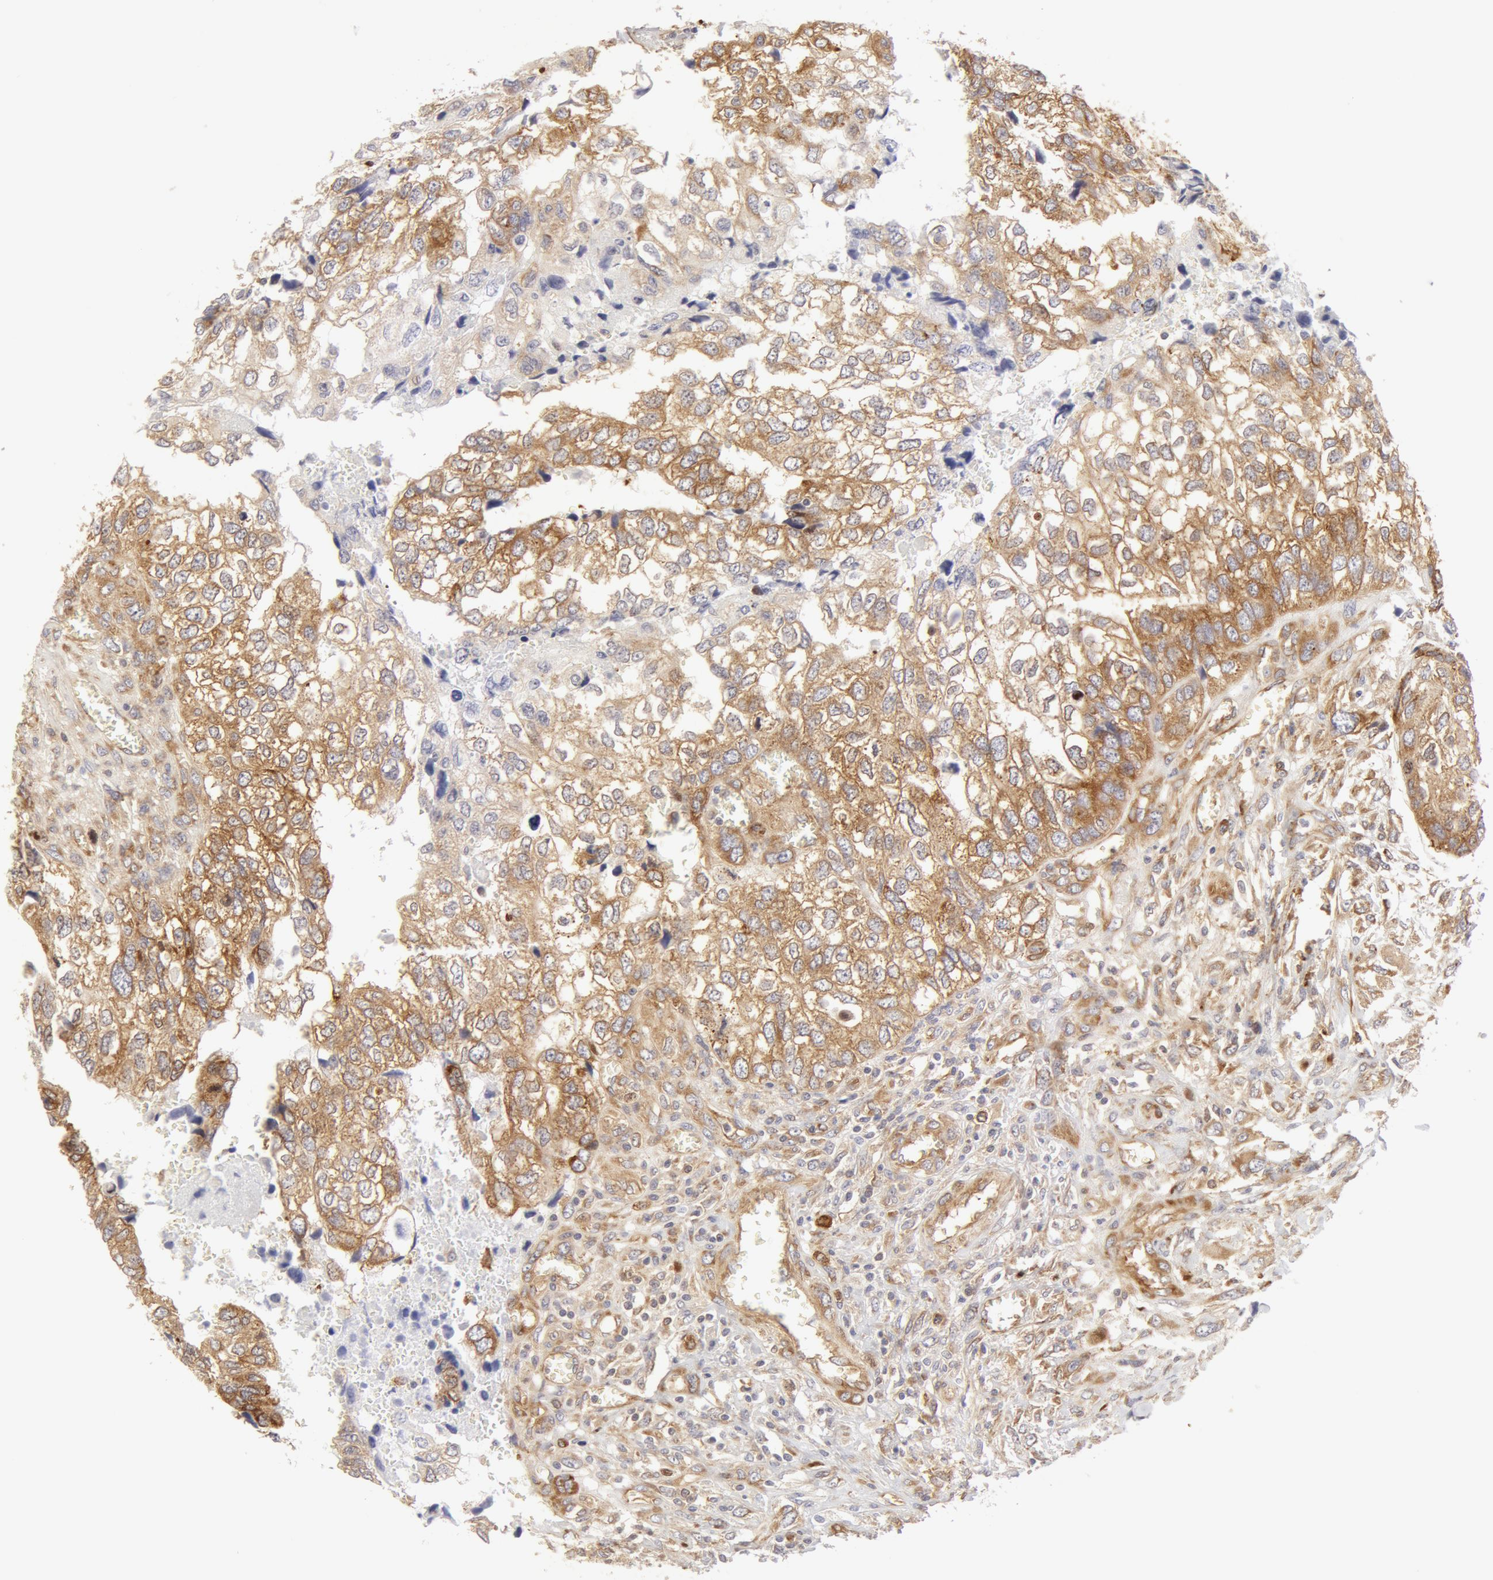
{"staining": {"intensity": "weak", "quantity": ">75%", "location": "cytoplasmic/membranous"}, "tissue": "breast cancer", "cell_type": "Tumor cells", "image_type": "cancer", "snomed": [{"axis": "morphology", "description": "Neoplasm, malignant, NOS"}, {"axis": "topography", "description": "Breast"}], "caption": "Protein positivity by IHC exhibits weak cytoplasmic/membranous positivity in about >75% of tumor cells in breast neoplasm (malignant).", "gene": "DDX3Y", "patient": {"sex": "female", "age": 50}}